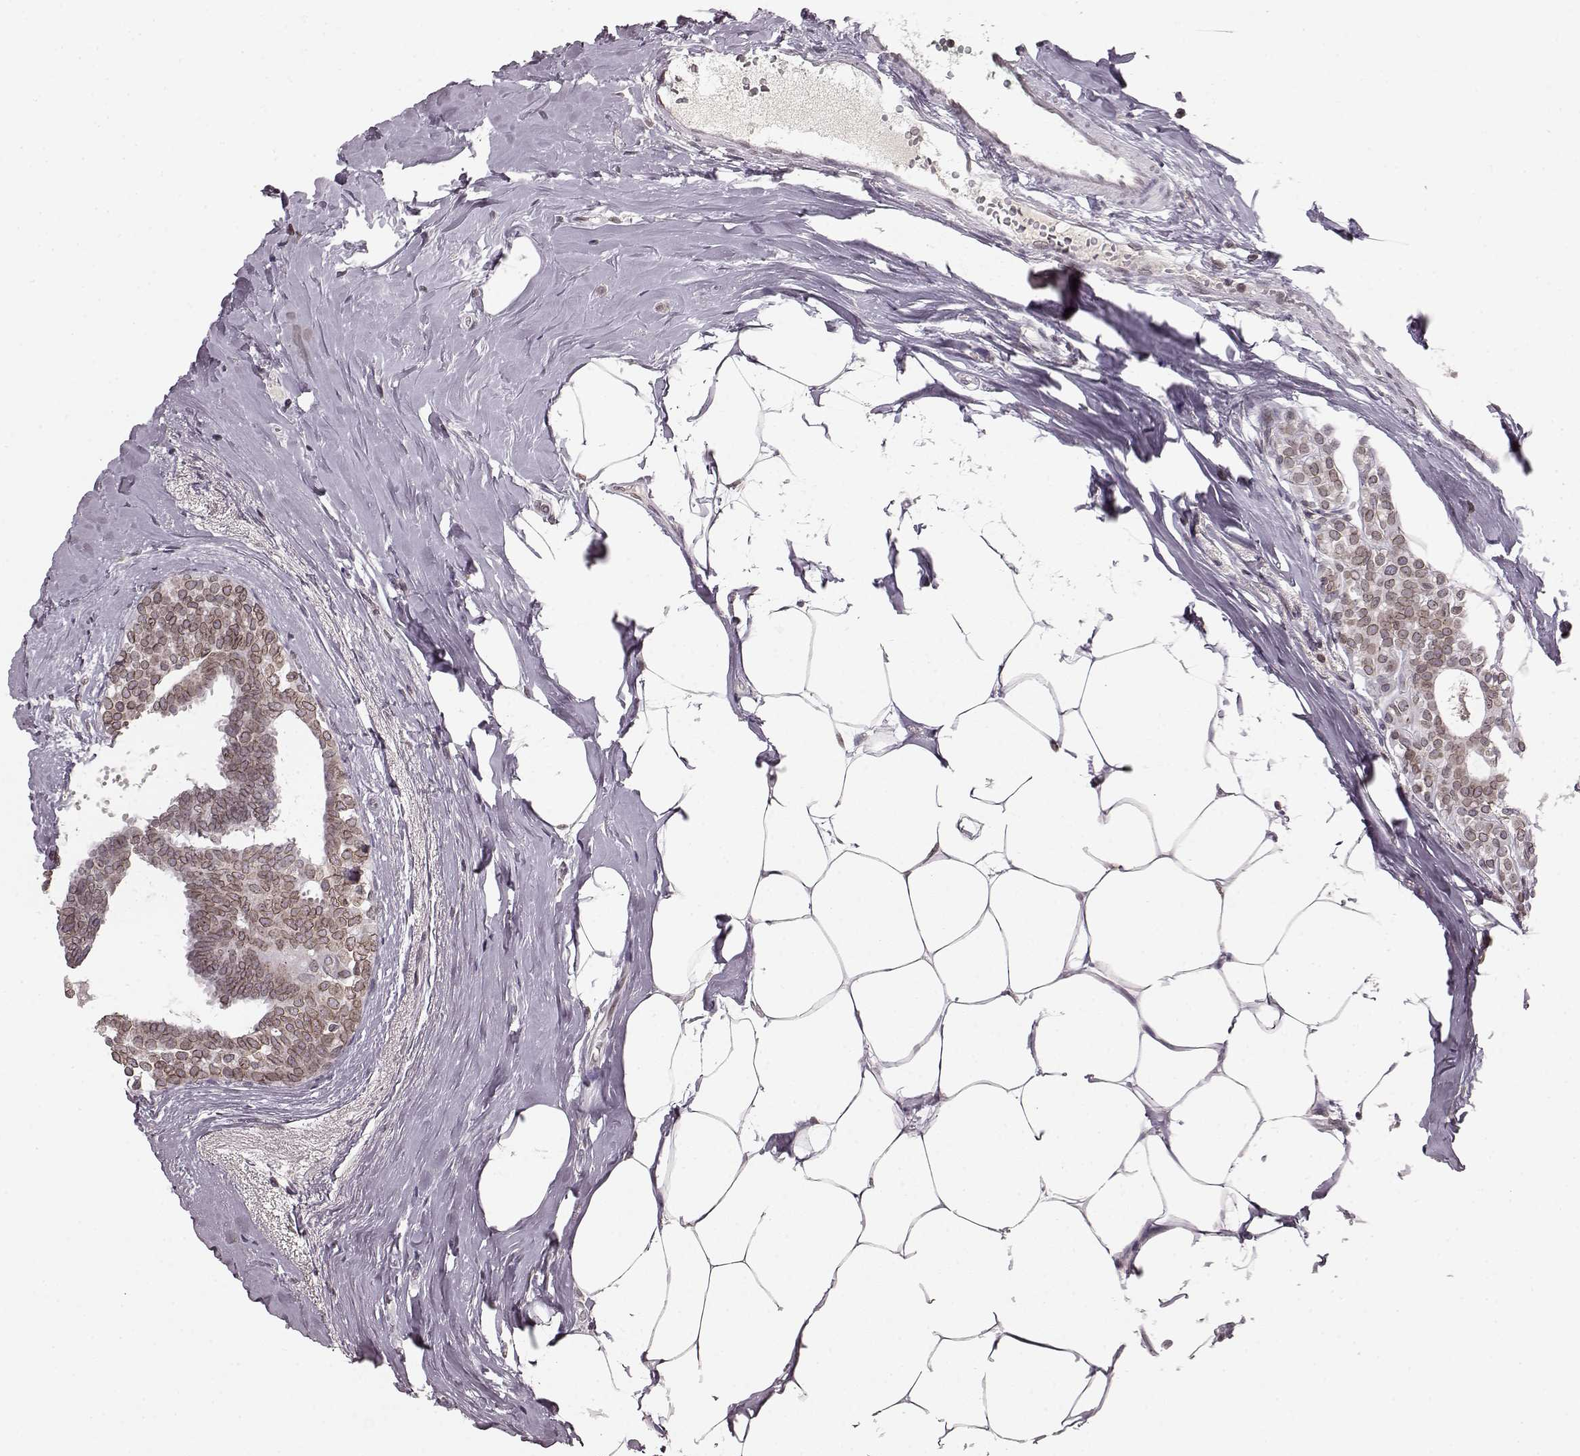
{"staining": {"intensity": "moderate", "quantity": ">75%", "location": "cytoplasmic/membranous,nuclear"}, "tissue": "breast cancer", "cell_type": "Tumor cells", "image_type": "cancer", "snomed": [{"axis": "morphology", "description": "Intraductal carcinoma, in situ"}, {"axis": "morphology", "description": "Duct carcinoma"}, {"axis": "morphology", "description": "Lobular carcinoma, in situ"}, {"axis": "topography", "description": "Breast"}], "caption": "Immunohistochemical staining of intraductal carcinoma,  in situ (breast) displays medium levels of moderate cytoplasmic/membranous and nuclear expression in about >75% of tumor cells.", "gene": "DCAF12", "patient": {"sex": "female", "age": 44}}